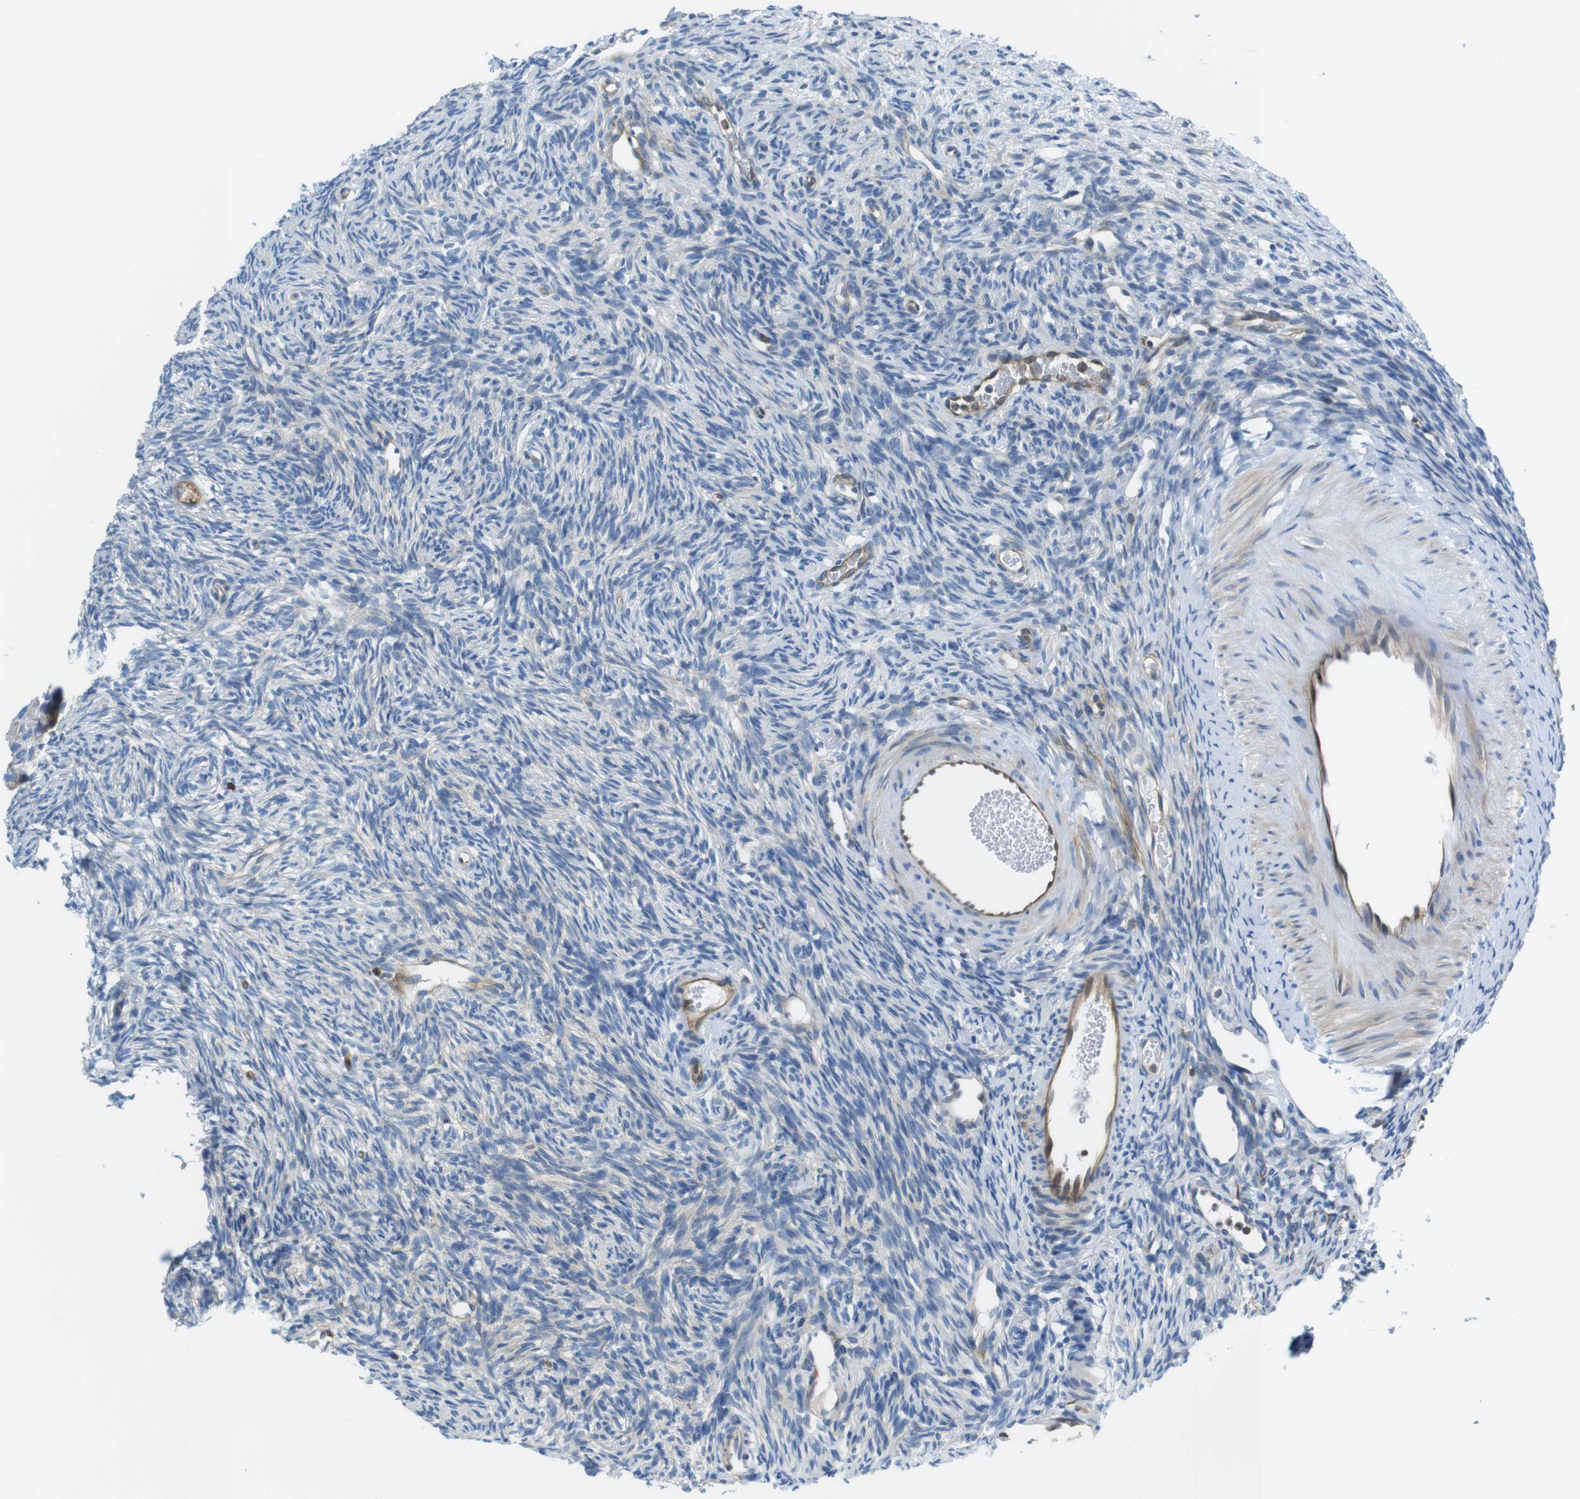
{"staining": {"intensity": "weak", "quantity": "<25%", "location": "cytoplasmic/membranous"}, "tissue": "ovary", "cell_type": "Ovarian stroma cells", "image_type": "normal", "snomed": [{"axis": "morphology", "description": "Normal tissue, NOS"}, {"axis": "topography", "description": "Ovary"}], "caption": "Immunohistochemical staining of normal ovary reveals no significant staining in ovarian stroma cells.", "gene": "TES", "patient": {"sex": "female", "age": 33}}